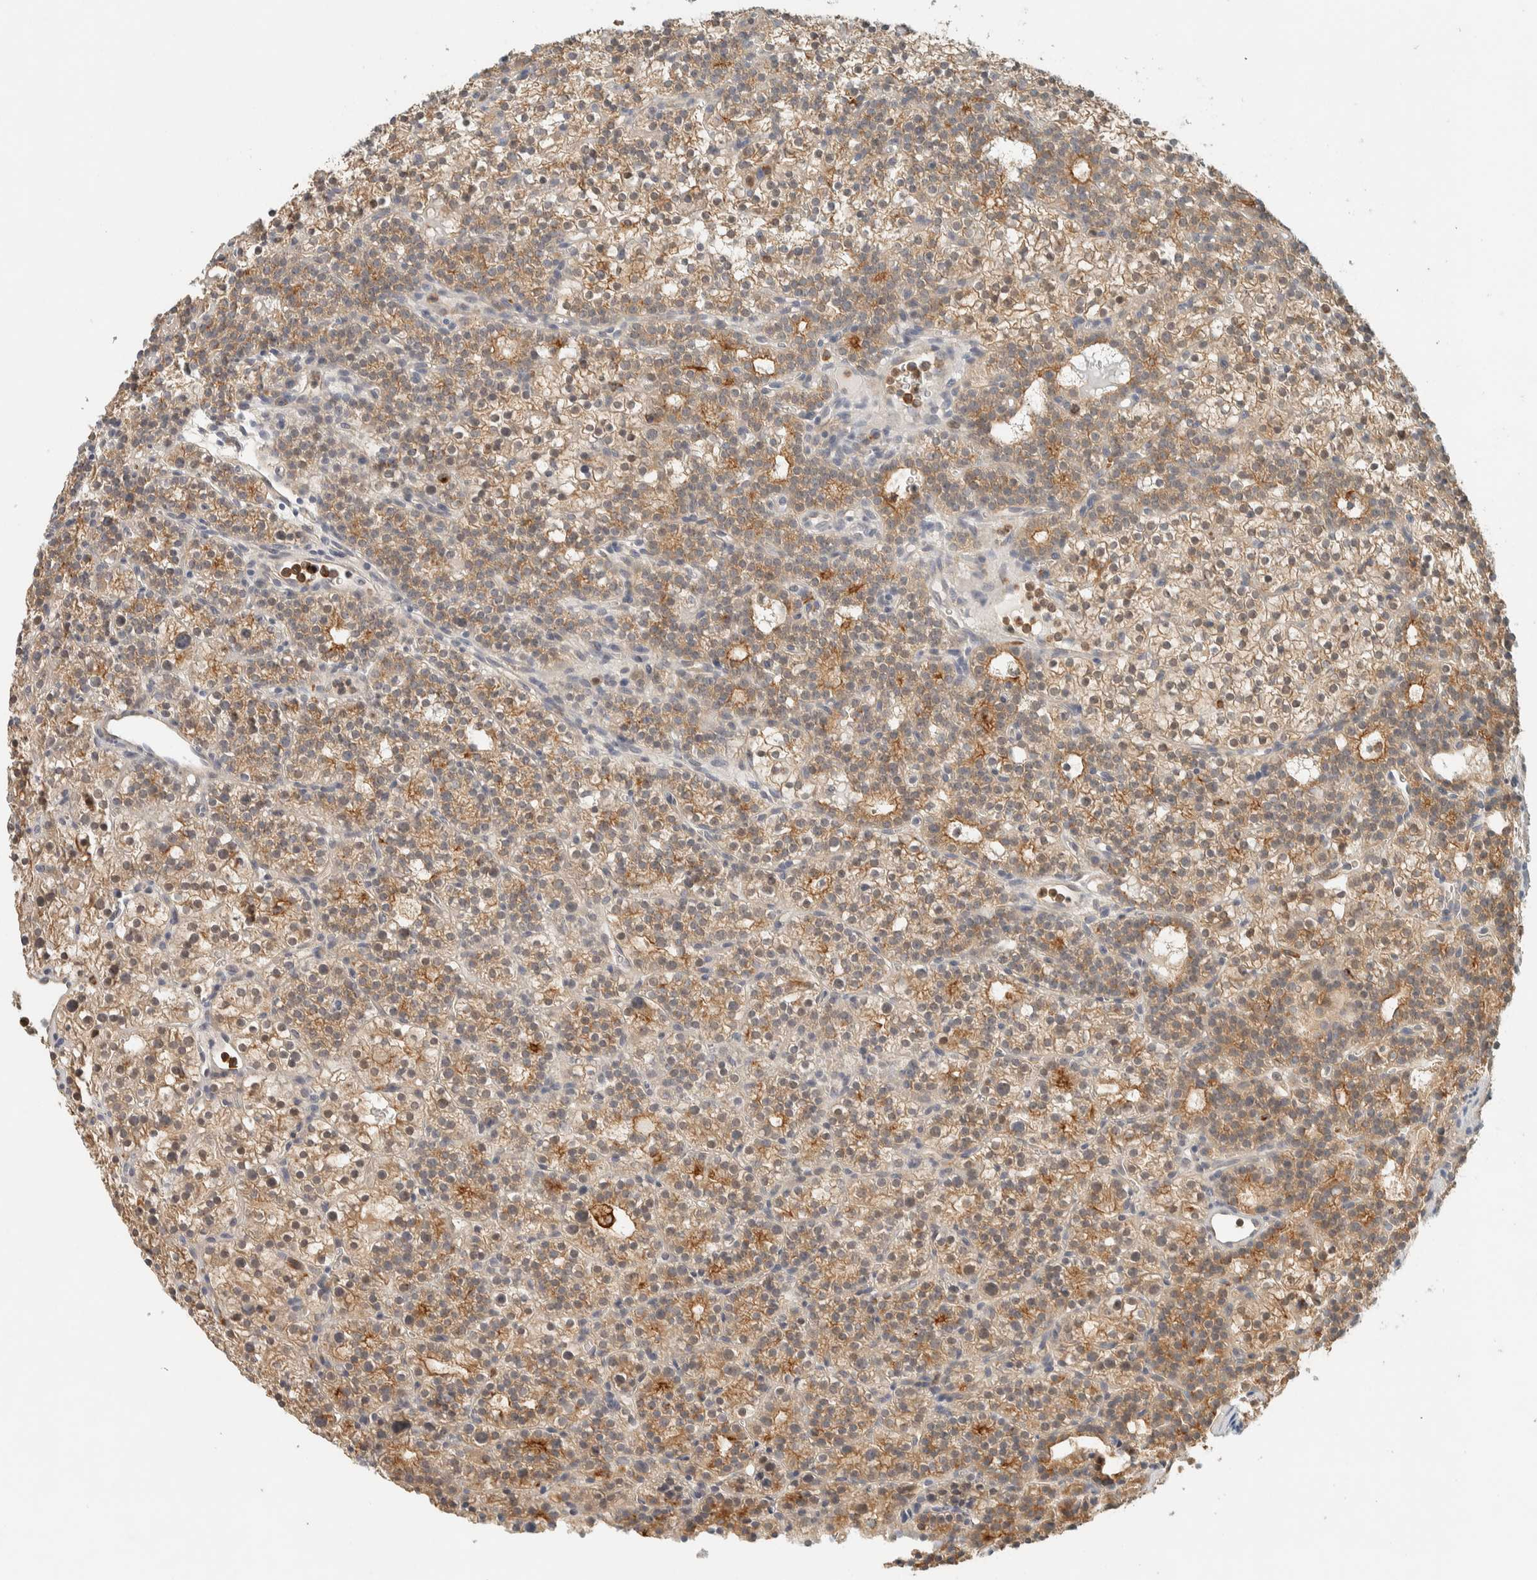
{"staining": {"intensity": "moderate", "quantity": ">75%", "location": "cytoplasmic/membranous"}, "tissue": "parathyroid gland", "cell_type": "Glandular cells", "image_type": "normal", "snomed": [{"axis": "morphology", "description": "Normal tissue, NOS"}, {"axis": "morphology", "description": "Adenoma, NOS"}, {"axis": "topography", "description": "Parathyroid gland"}], "caption": "High-magnification brightfield microscopy of unremarkable parathyroid gland stained with DAB (brown) and counterstained with hematoxylin (blue). glandular cells exhibit moderate cytoplasmic/membranous staining is identified in approximately>75% of cells.", "gene": "RAB11FIP1", "patient": {"sex": "female", "age": 74}}